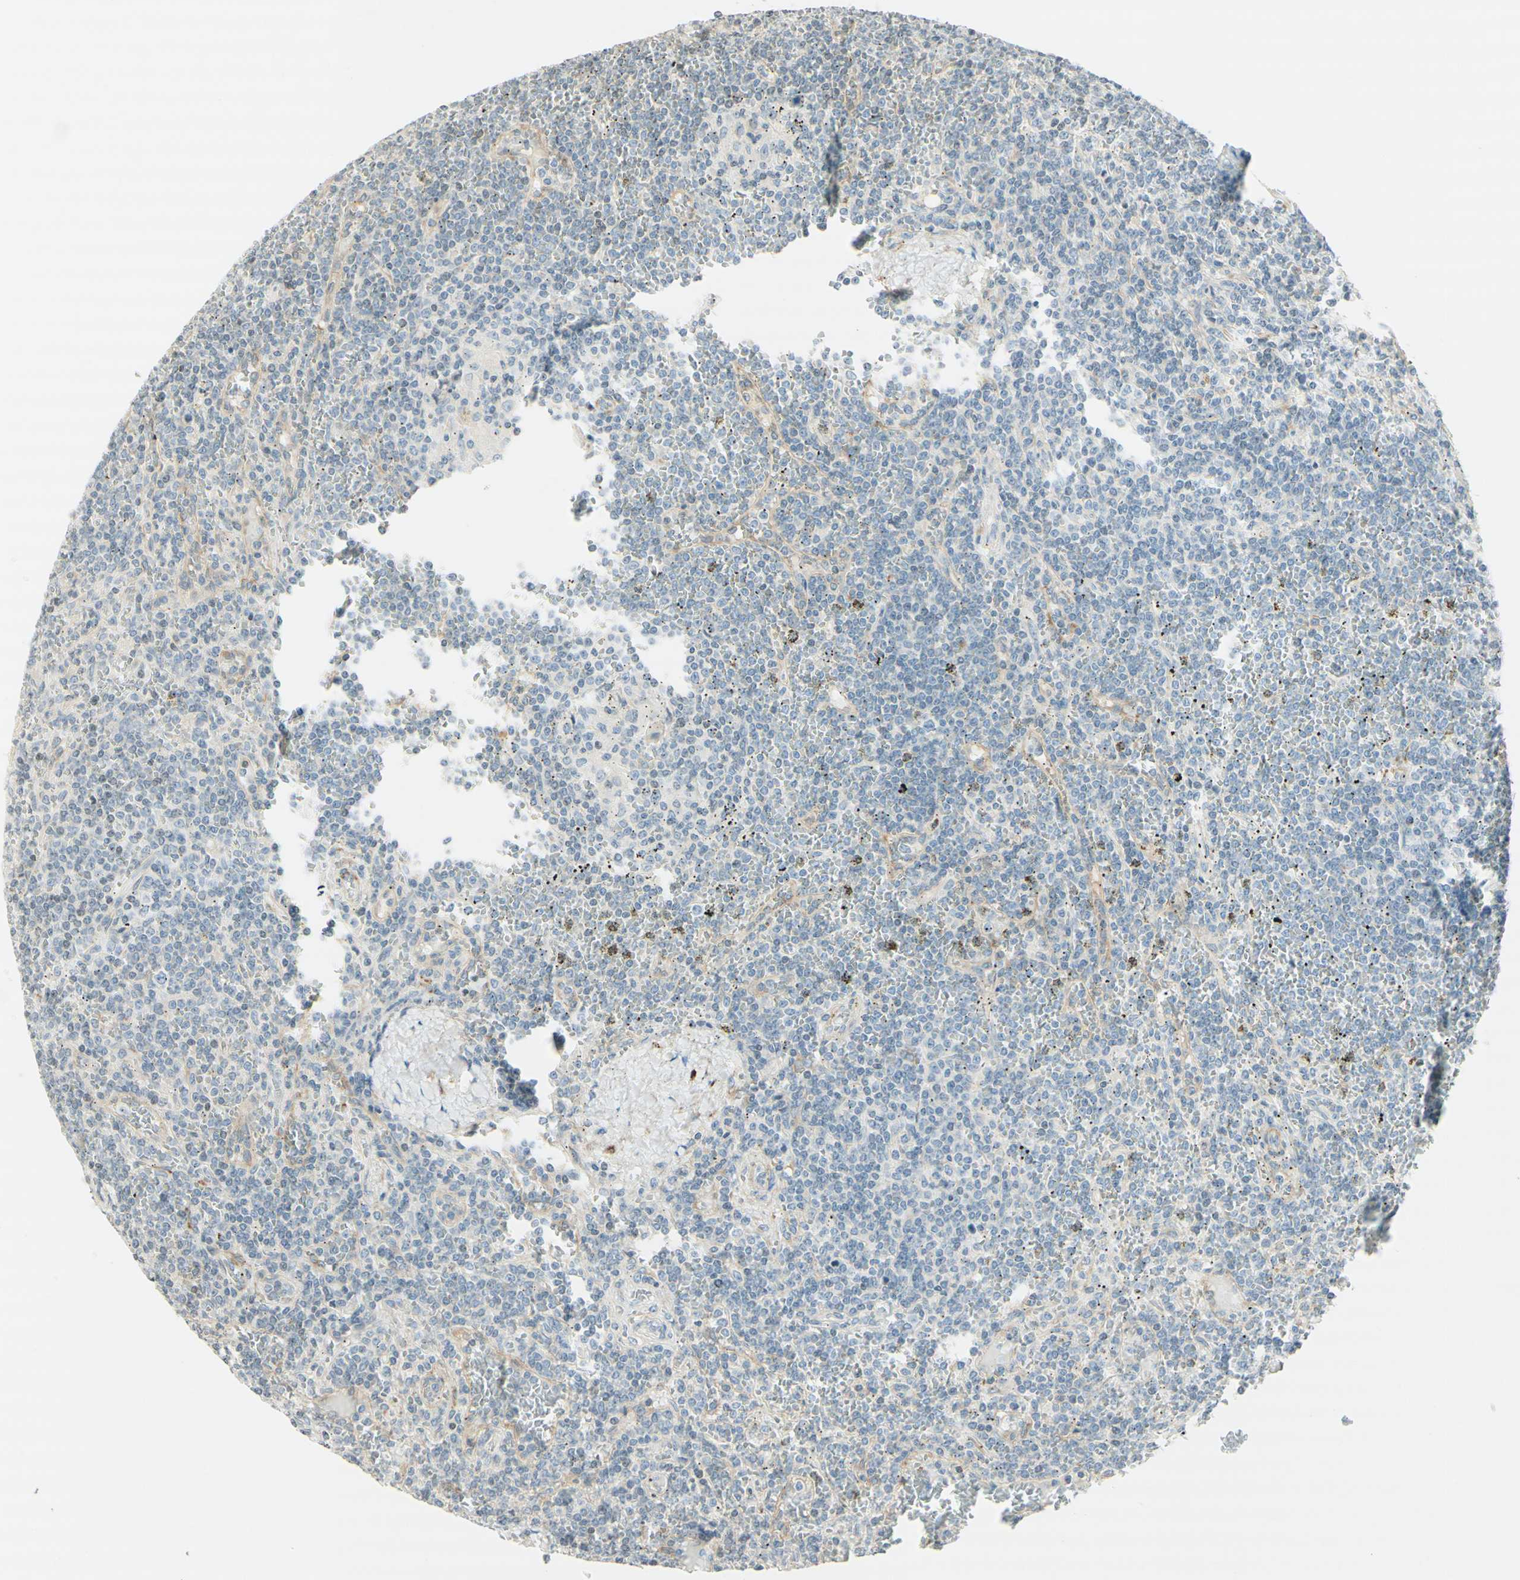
{"staining": {"intensity": "negative", "quantity": "none", "location": "none"}, "tissue": "lymphoma", "cell_type": "Tumor cells", "image_type": "cancer", "snomed": [{"axis": "morphology", "description": "Malignant lymphoma, non-Hodgkin's type, Low grade"}, {"axis": "topography", "description": "Spleen"}], "caption": "A micrograph of low-grade malignant lymphoma, non-Hodgkin's type stained for a protein displays no brown staining in tumor cells.", "gene": "MAP1B", "patient": {"sex": "female", "age": 19}}